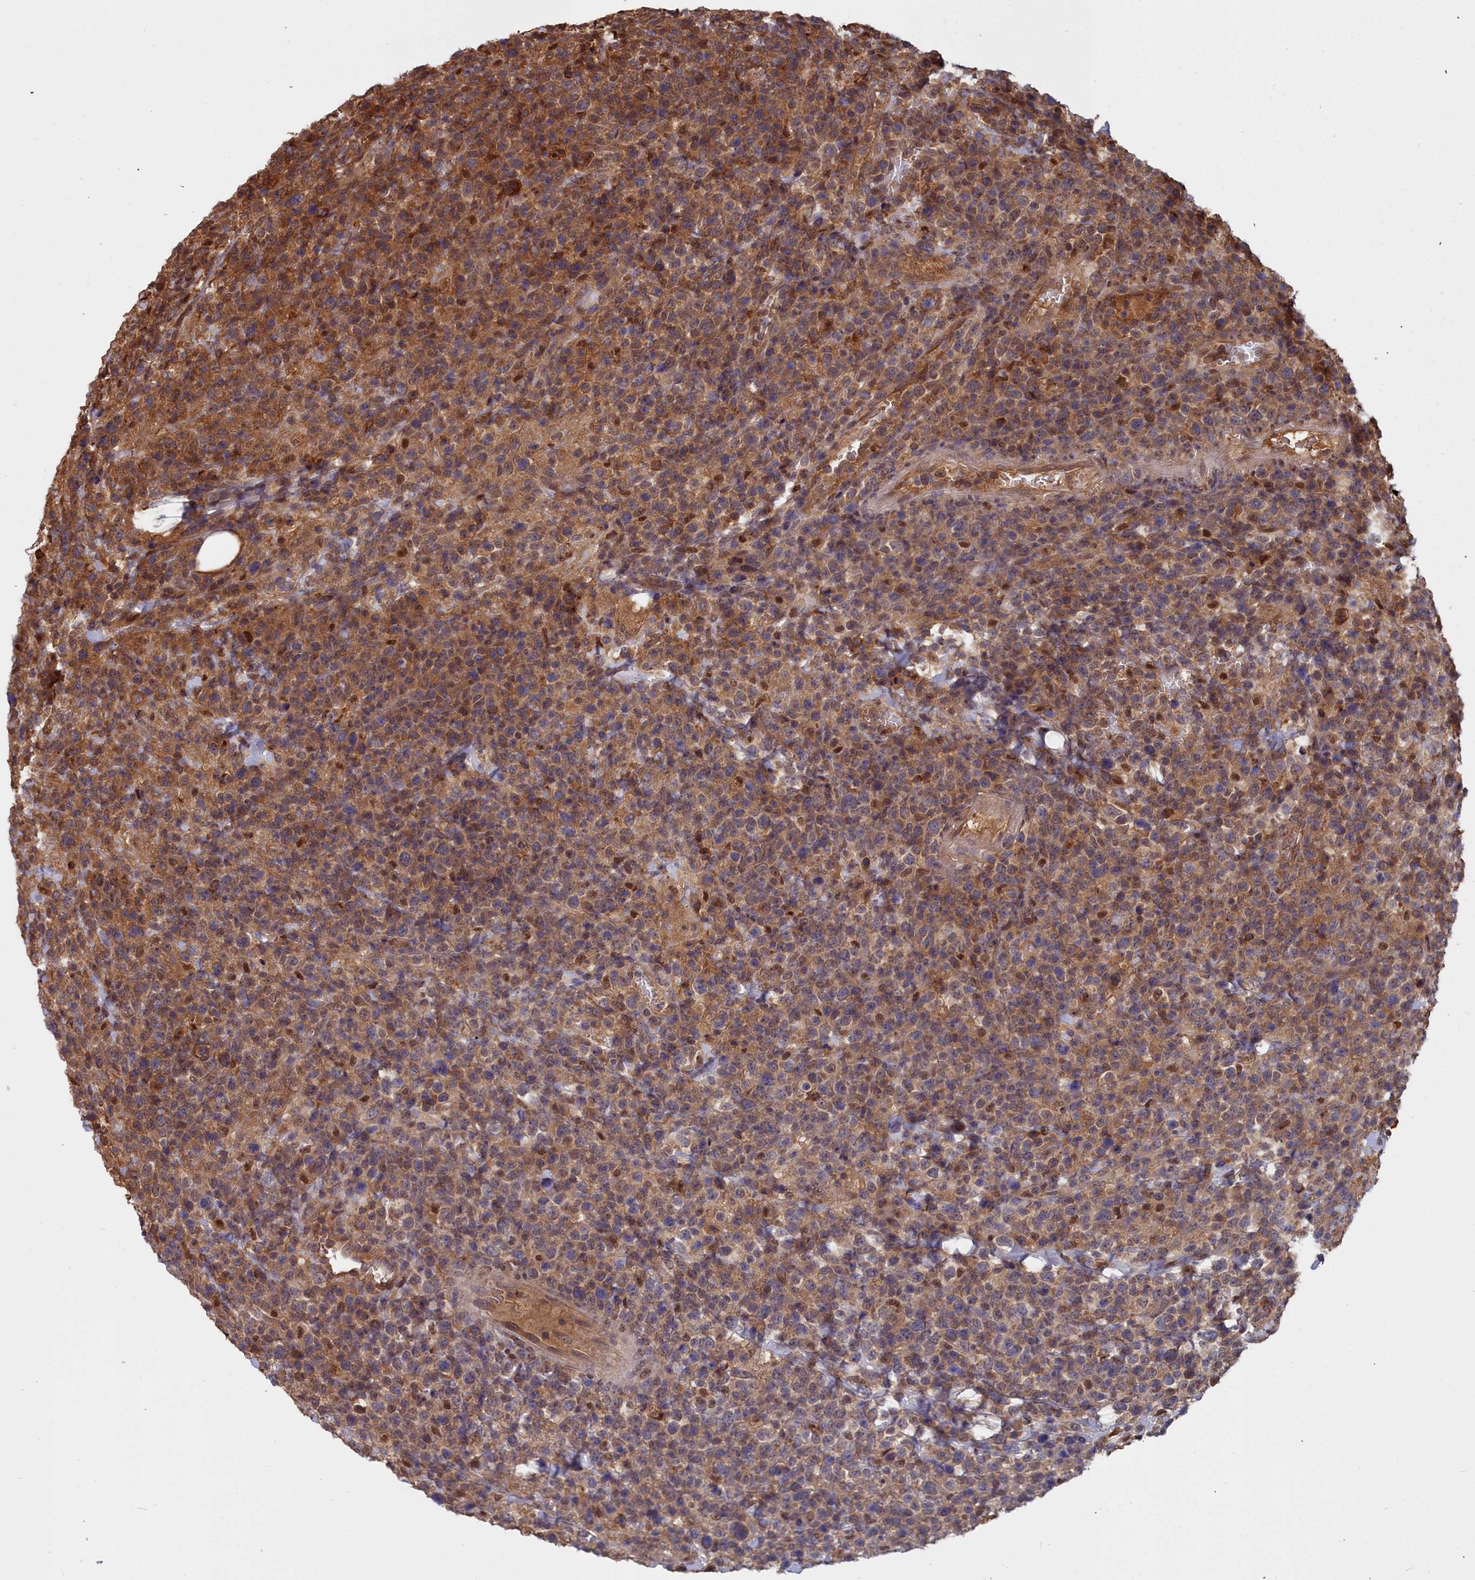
{"staining": {"intensity": "moderate", "quantity": ">75%", "location": "cytoplasmic/membranous,nuclear"}, "tissue": "lymphoma", "cell_type": "Tumor cells", "image_type": "cancer", "snomed": [{"axis": "morphology", "description": "Malignant lymphoma, non-Hodgkin's type, High grade"}, {"axis": "topography", "description": "Colon"}], "caption": "Lymphoma was stained to show a protein in brown. There is medium levels of moderate cytoplasmic/membranous and nuclear positivity in approximately >75% of tumor cells. (Brightfield microscopy of DAB IHC at high magnification).", "gene": "GFRA2", "patient": {"sex": "female", "age": 53}}